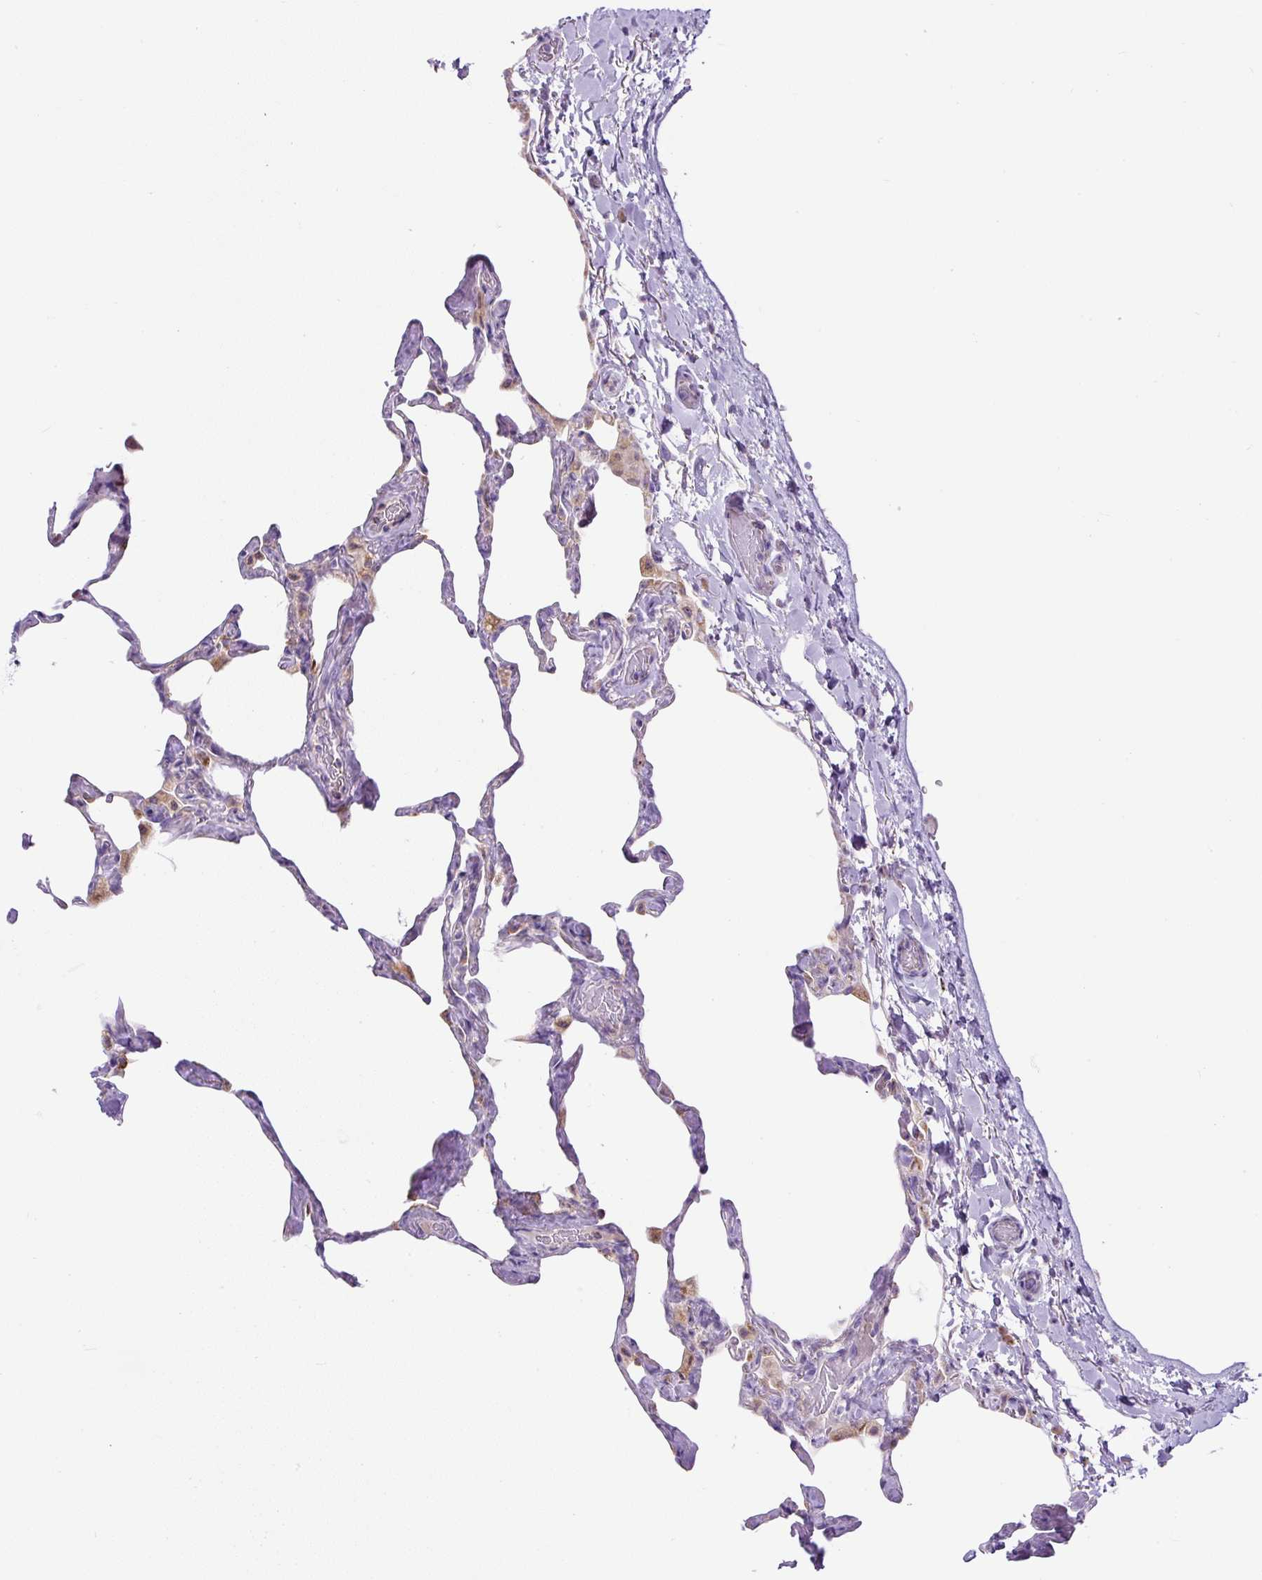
{"staining": {"intensity": "moderate", "quantity": "<25%", "location": "cytoplasmic/membranous"}, "tissue": "lung", "cell_type": "Alveolar cells", "image_type": "normal", "snomed": [{"axis": "morphology", "description": "Normal tissue, NOS"}, {"axis": "topography", "description": "Lung"}], "caption": "DAB immunohistochemical staining of benign human lung demonstrates moderate cytoplasmic/membranous protein expression in about <25% of alveolar cells. The protein of interest is stained brown, and the nuclei are stained in blue (DAB (3,3'-diaminobenzidine) IHC with brightfield microscopy, high magnification).", "gene": "ZNF596", "patient": {"sex": "male", "age": 65}}